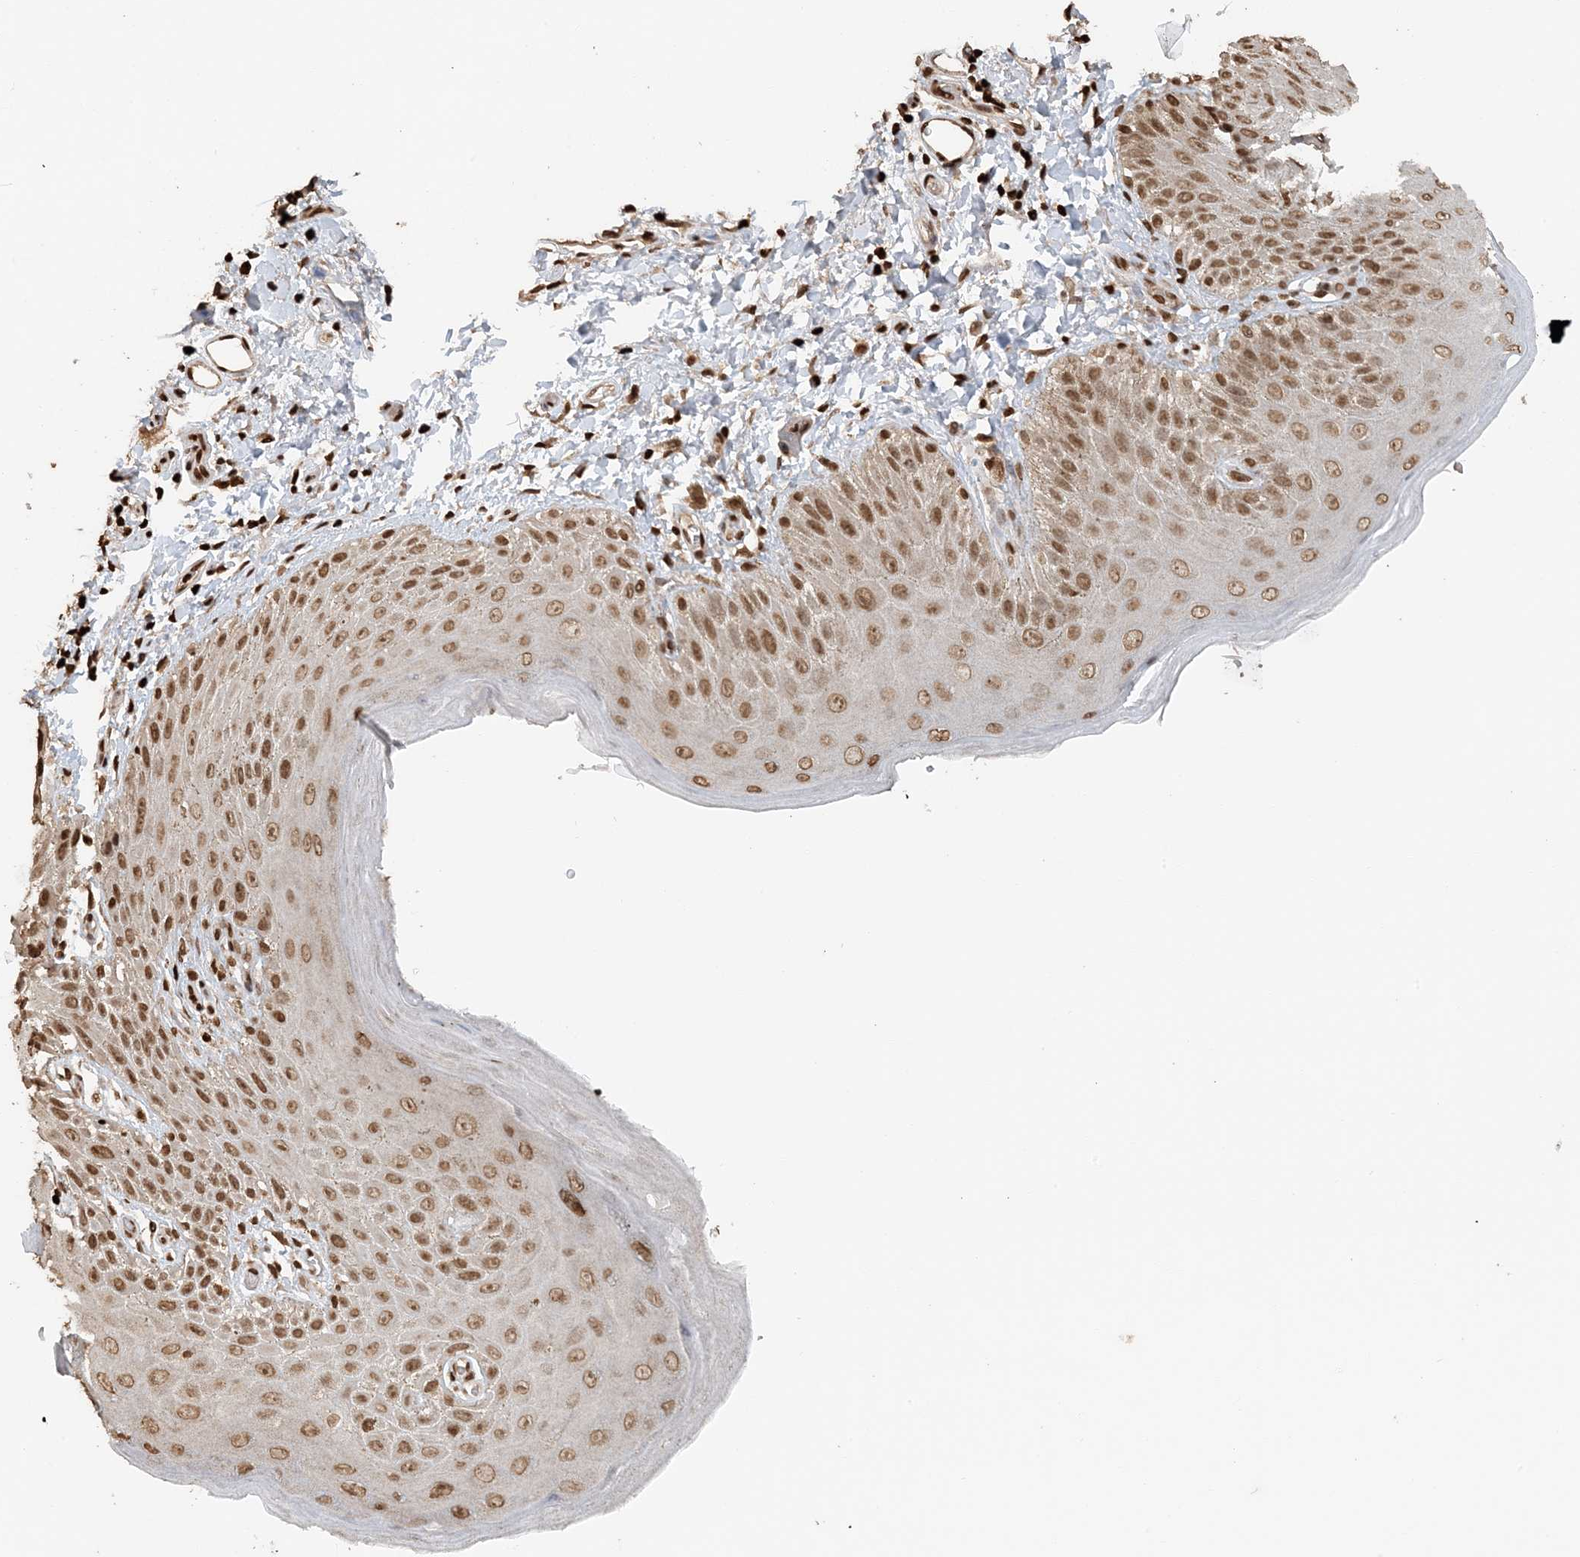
{"staining": {"intensity": "moderate", "quantity": ">75%", "location": "nuclear"}, "tissue": "skin", "cell_type": "Epidermal cells", "image_type": "normal", "snomed": [{"axis": "morphology", "description": "Normal tissue, NOS"}, {"axis": "topography", "description": "Anal"}], "caption": "Skin stained with IHC exhibits moderate nuclear expression in about >75% of epidermal cells.", "gene": "H3", "patient": {"sex": "male", "age": 44}}